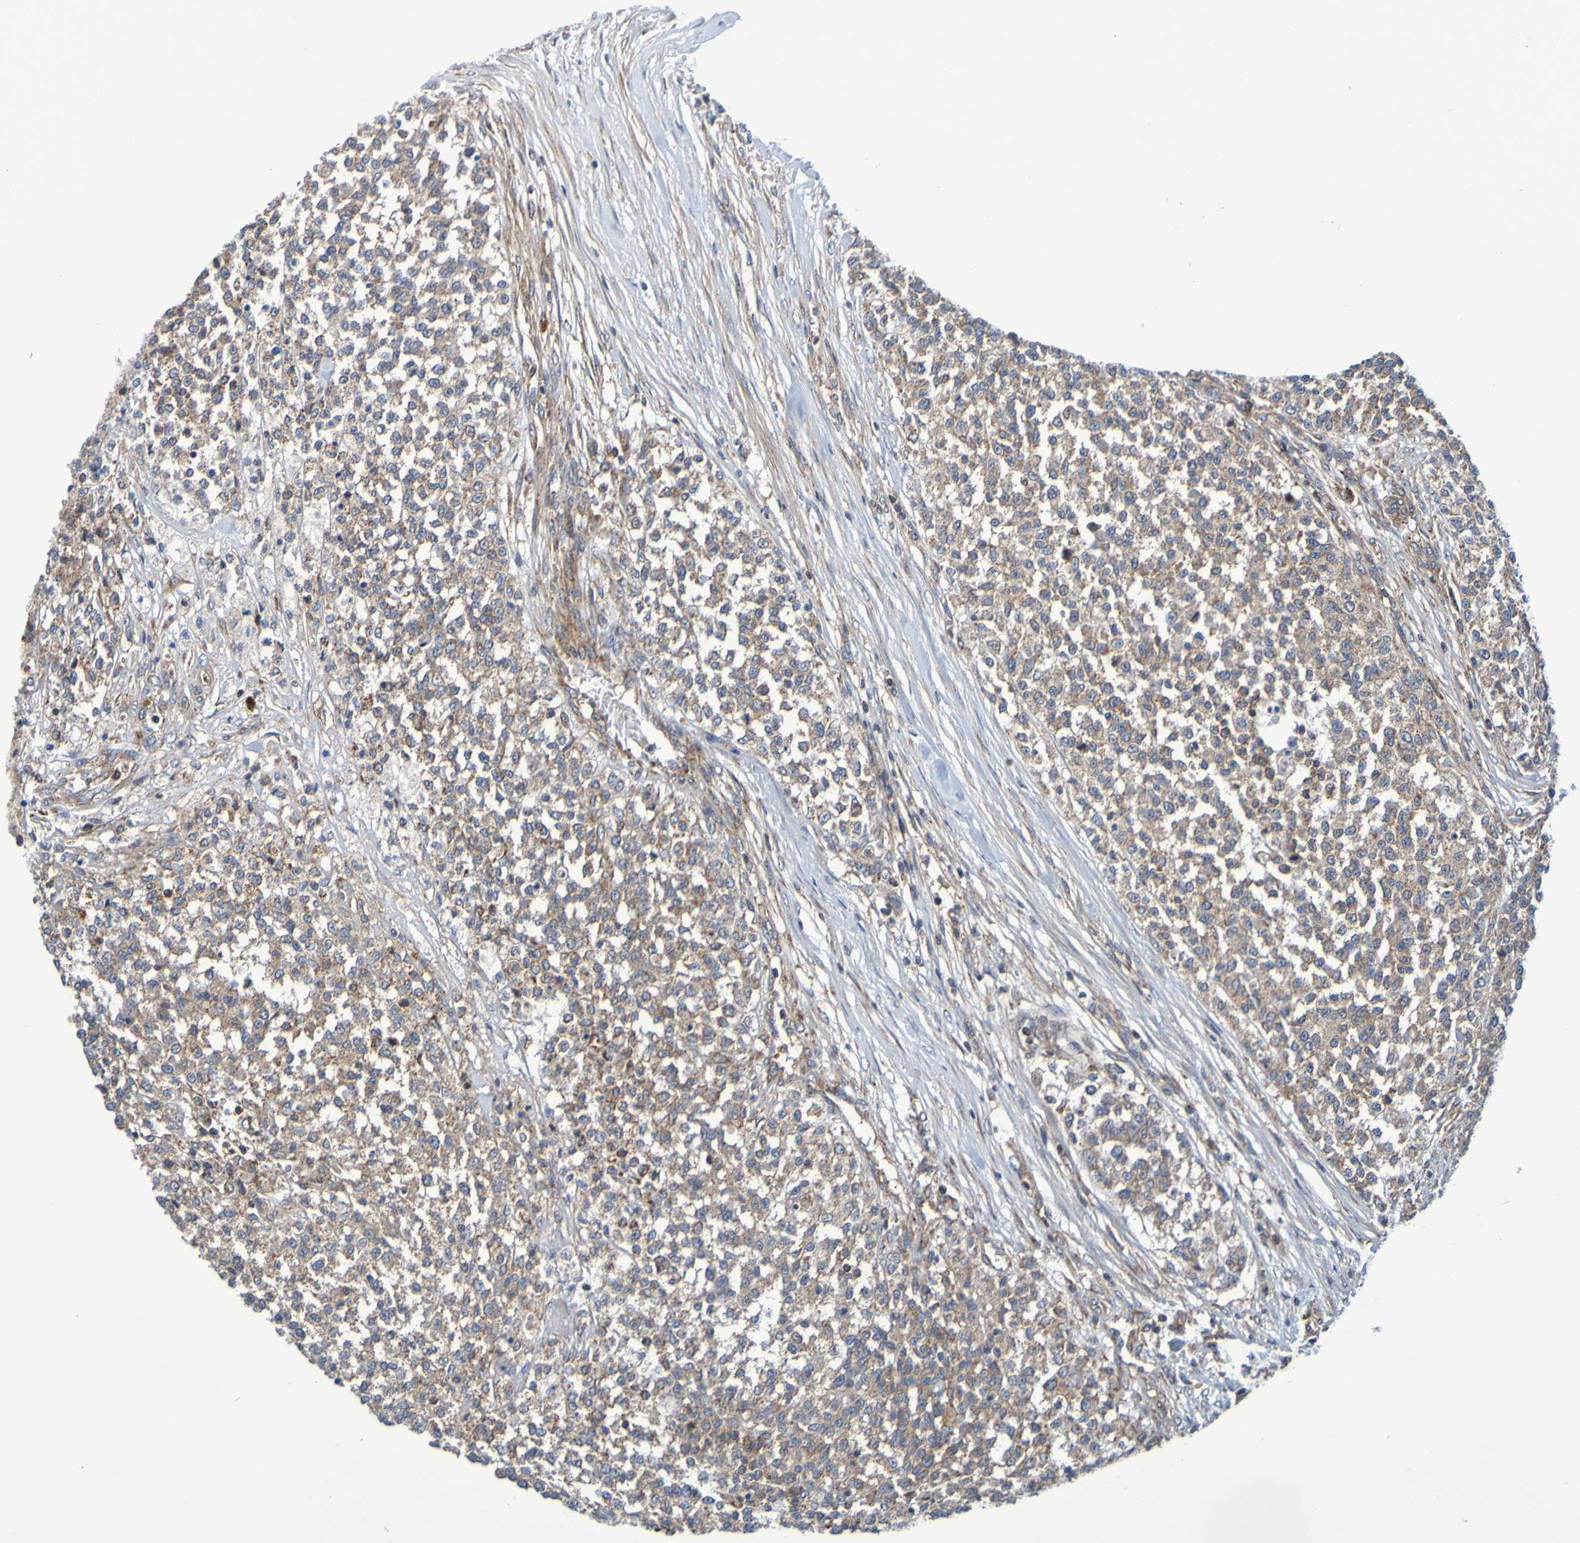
{"staining": {"intensity": "moderate", "quantity": ">75%", "location": "cytoplasmic/membranous"}, "tissue": "testis cancer", "cell_type": "Tumor cells", "image_type": "cancer", "snomed": [{"axis": "morphology", "description": "Seminoma, NOS"}, {"axis": "topography", "description": "Testis"}], "caption": "IHC image of neoplastic tissue: seminoma (testis) stained using IHC displays medium levels of moderate protein expression localized specifically in the cytoplasmic/membranous of tumor cells, appearing as a cytoplasmic/membranous brown color.", "gene": "CCDC51", "patient": {"sex": "male", "age": 59}}